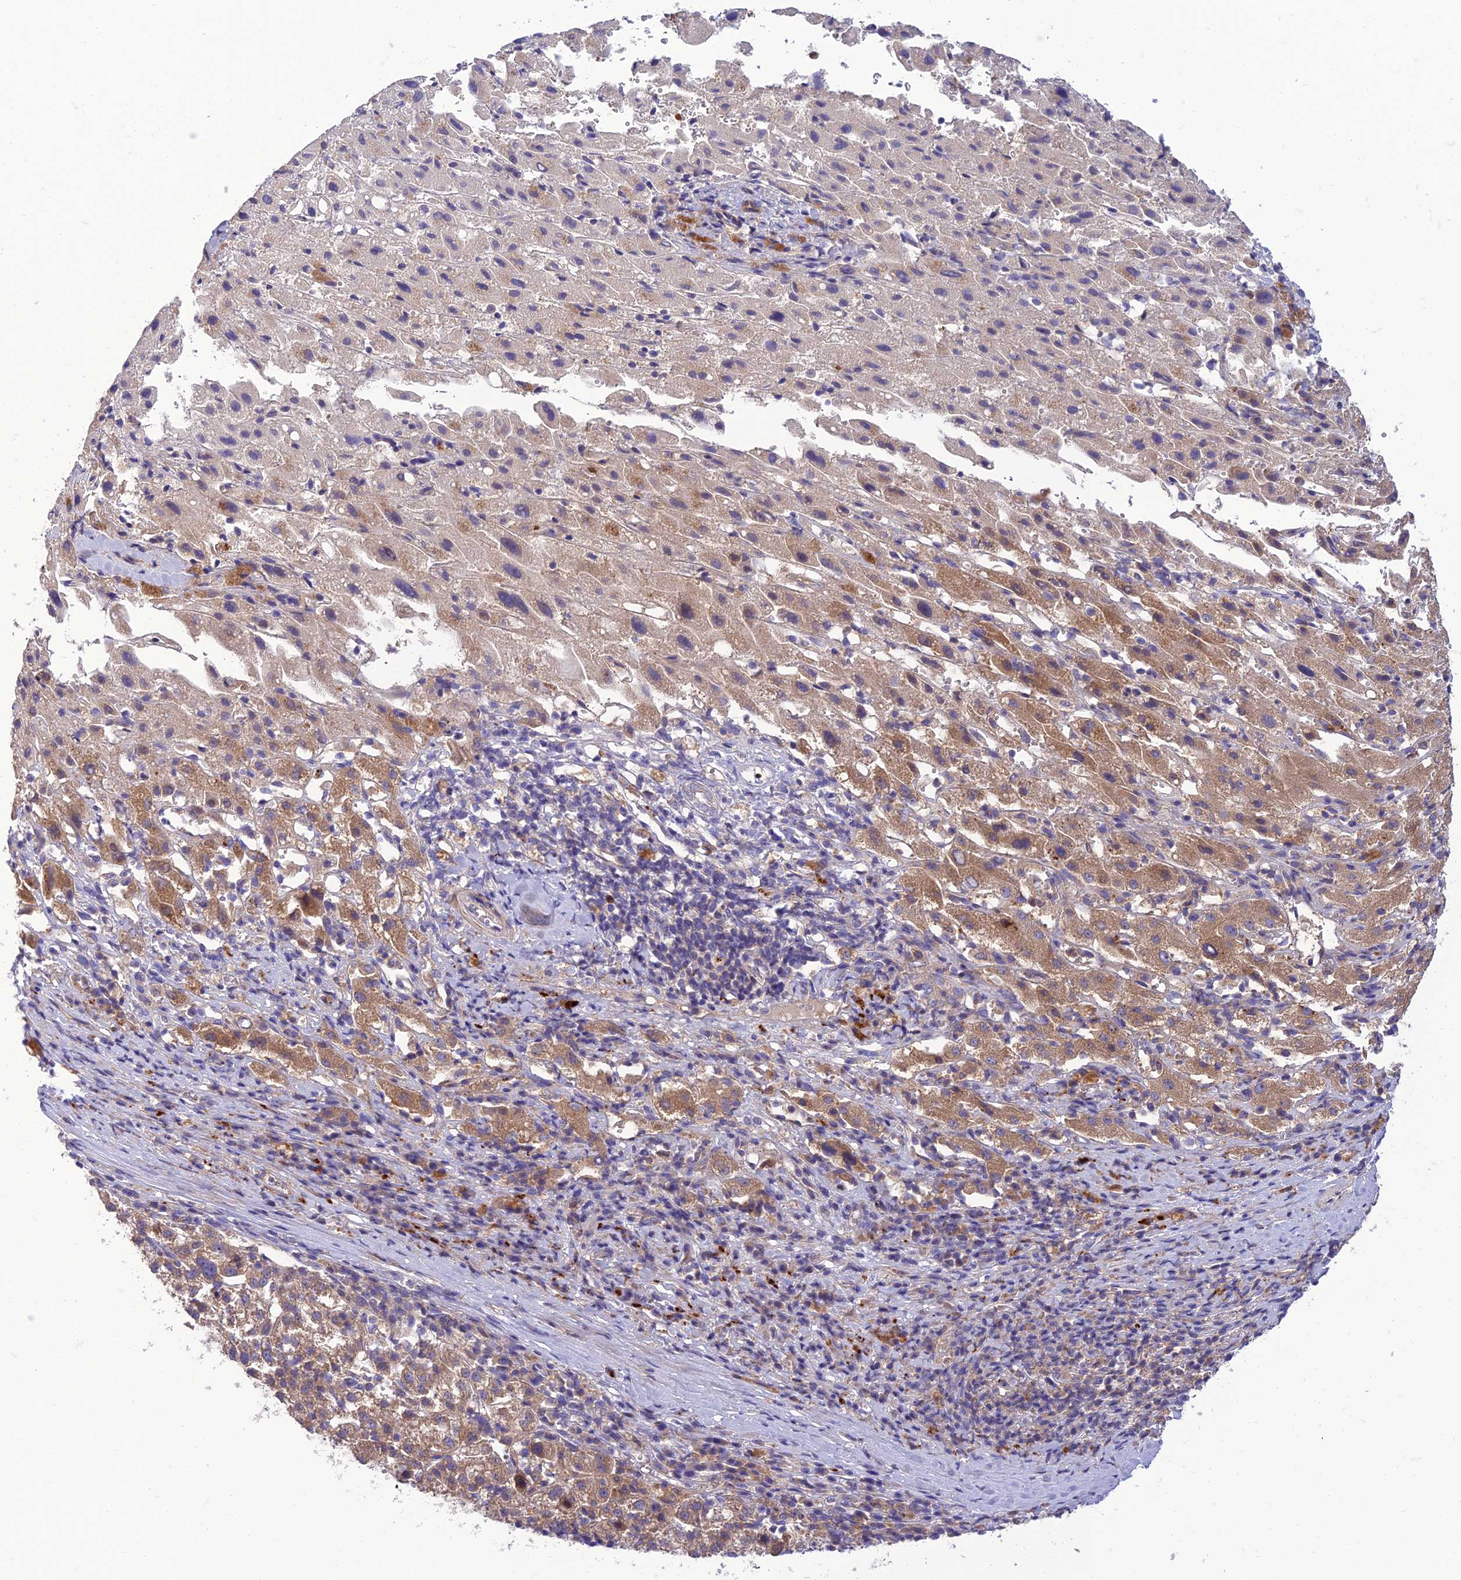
{"staining": {"intensity": "moderate", "quantity": "<25%", "location": "cytoplasmic/membranous"}, "tissue": "liver cancer", "cell_type": "Tumor cells", "image_type": "cancer", "snomed": [{"axis": "morphology", "description": "Carcinoma, Hepatocellular, NOS"}, {"axis": "topography", "description": "Liver"}], "caption": "Immunohistochemistry (IHC) of liver cancer displays low levels of moderate cytoplasmic/membranous staining in about <25% of tumor cells. (Stains: DAB (3,3'-diaminobenzidine) in brown, nuclei in blue, Microscopy: brightfield microscopy at high magnification).", "gene": "IRAK3", "patient": {"sex": "female", "age": 58}}